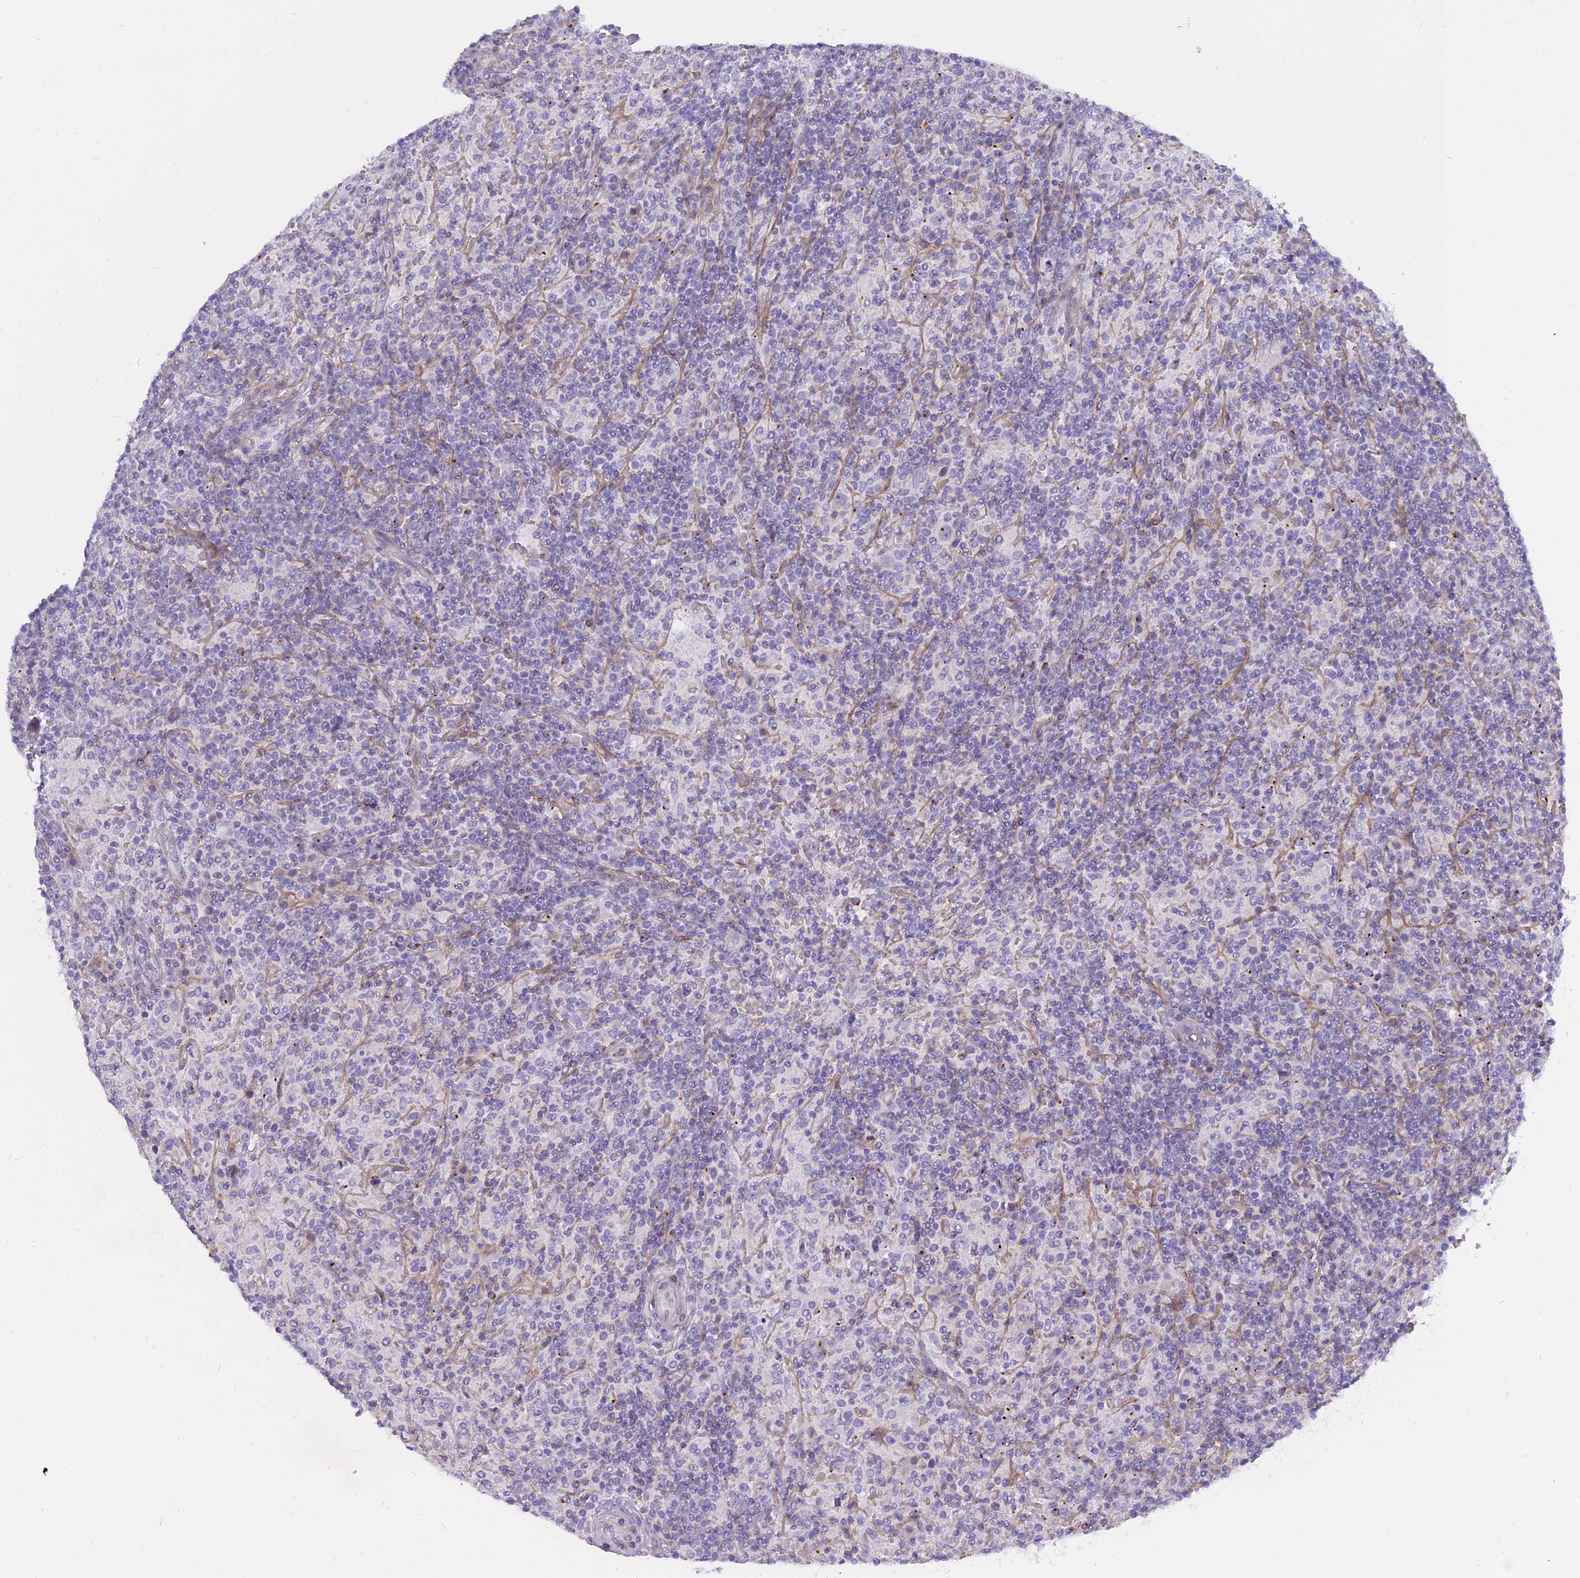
{"staining": {"intensity": "negative", "quantity": "none", "location": "none"}, "tissue": "lymphoma", "cell_type": "Tumor cells", "image_type": "cancer", "snomed": [{"axis": "morphology", "description": "Hodgkin's disease, NOS"}, {"axis": "topography", "description": "Lymph node"}], "caption": "DAB (3,3'-diaminobenzidine) immunohistochemical staining of human Hodgkin's disease reveals no significant staining in tumor cells.", "gene": "MBD3L1", "patient": {"sex": "male", "age": 70}}